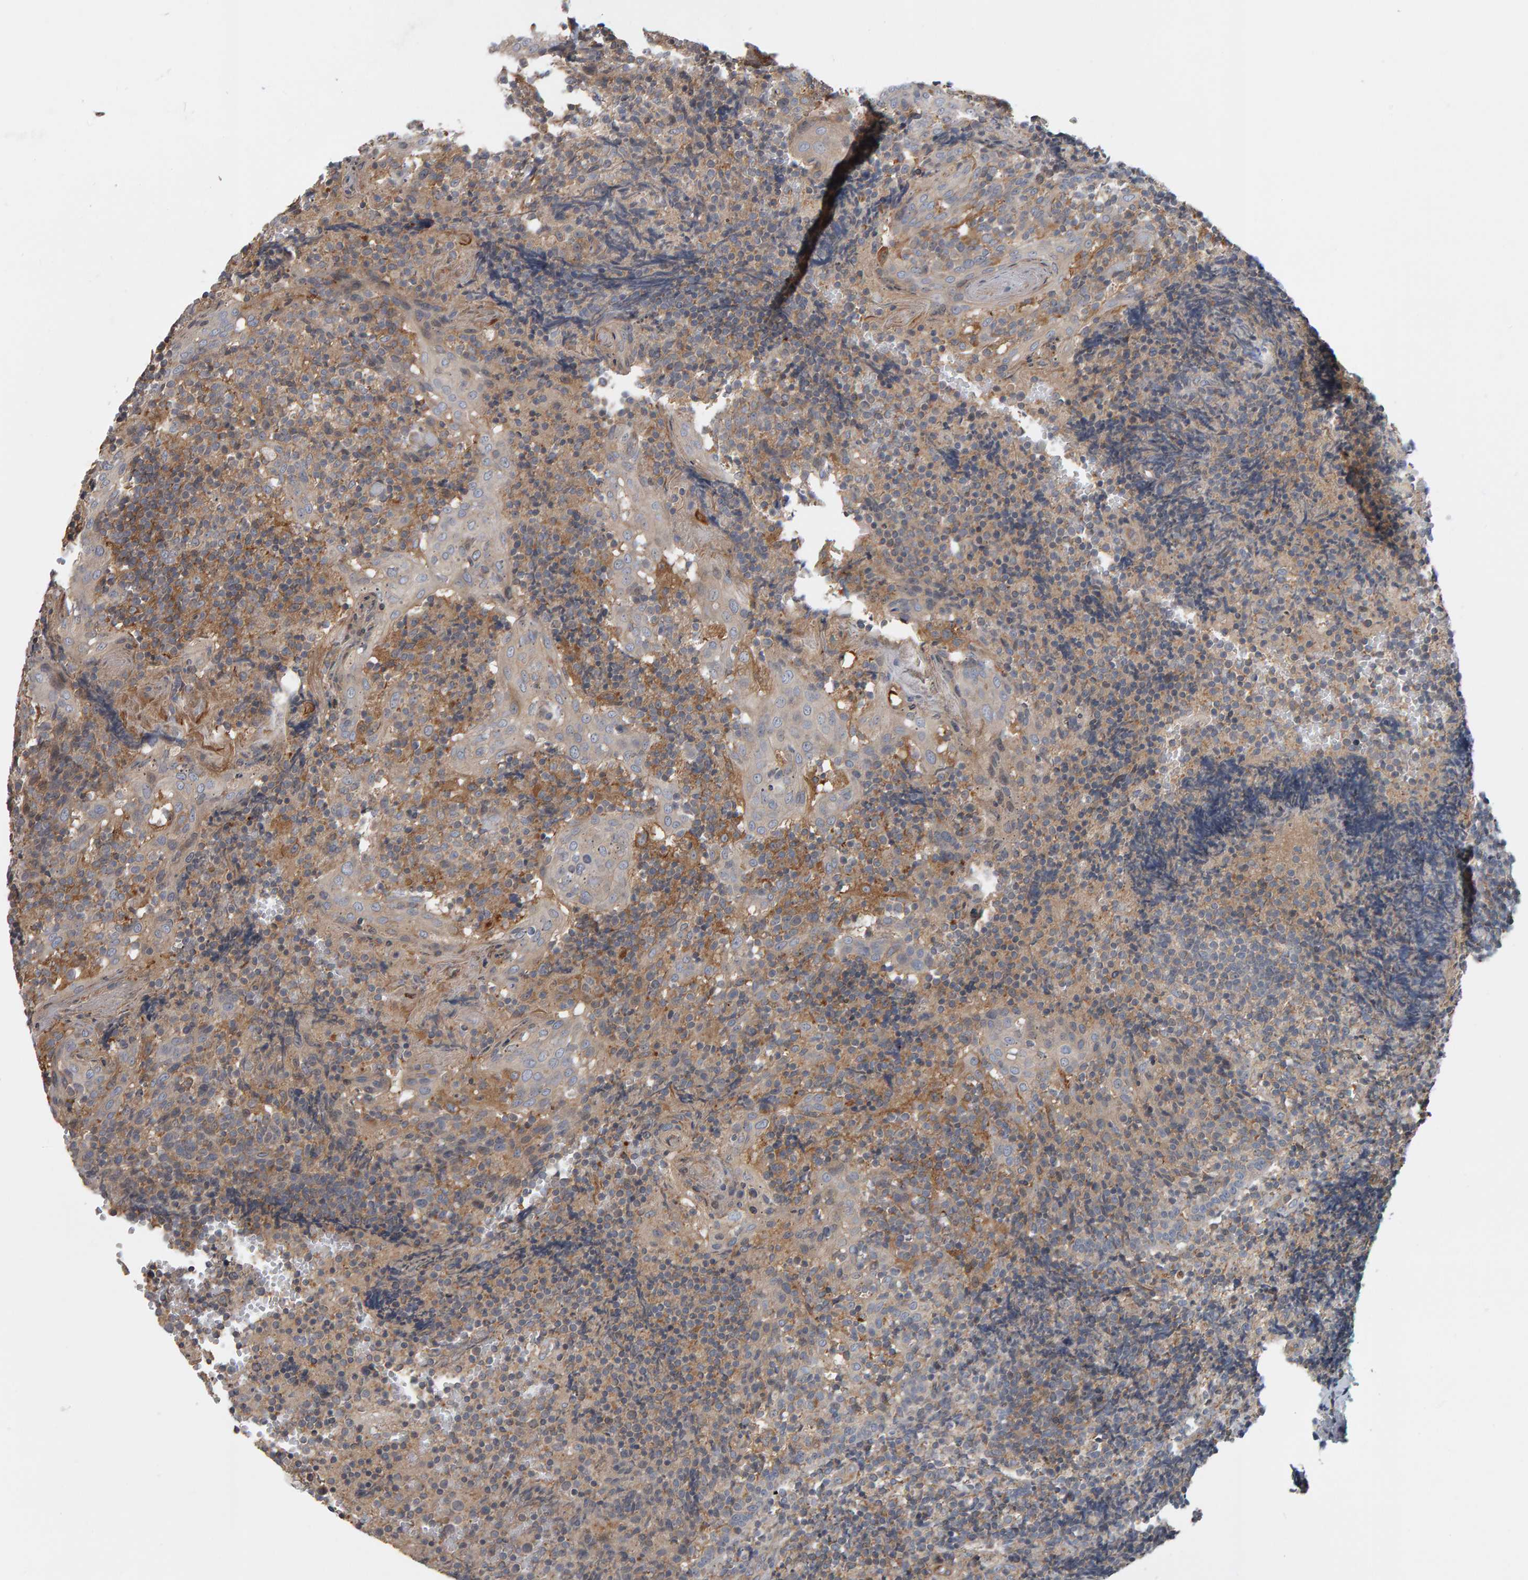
{"staining": {"intensity": "weak", "quantity": "25%-75%", "location": "cytoplasmic/membranous"}, "tissue": "tonsil", "cell_type": "Germinal center cells", "image_type": "normal", "snomed": [{"axis": "morphology", "description": "Normal tissue, NOS"}, {"axis": "topography", "description": "Tonsil"}], "caption": "An image of human tonsil stained for a protein reveals weak cytoplasmic/membranous brown staining in germinal center cells.", "gene": "C9orf72", "patient": {"sex": "female", "age": 19}}